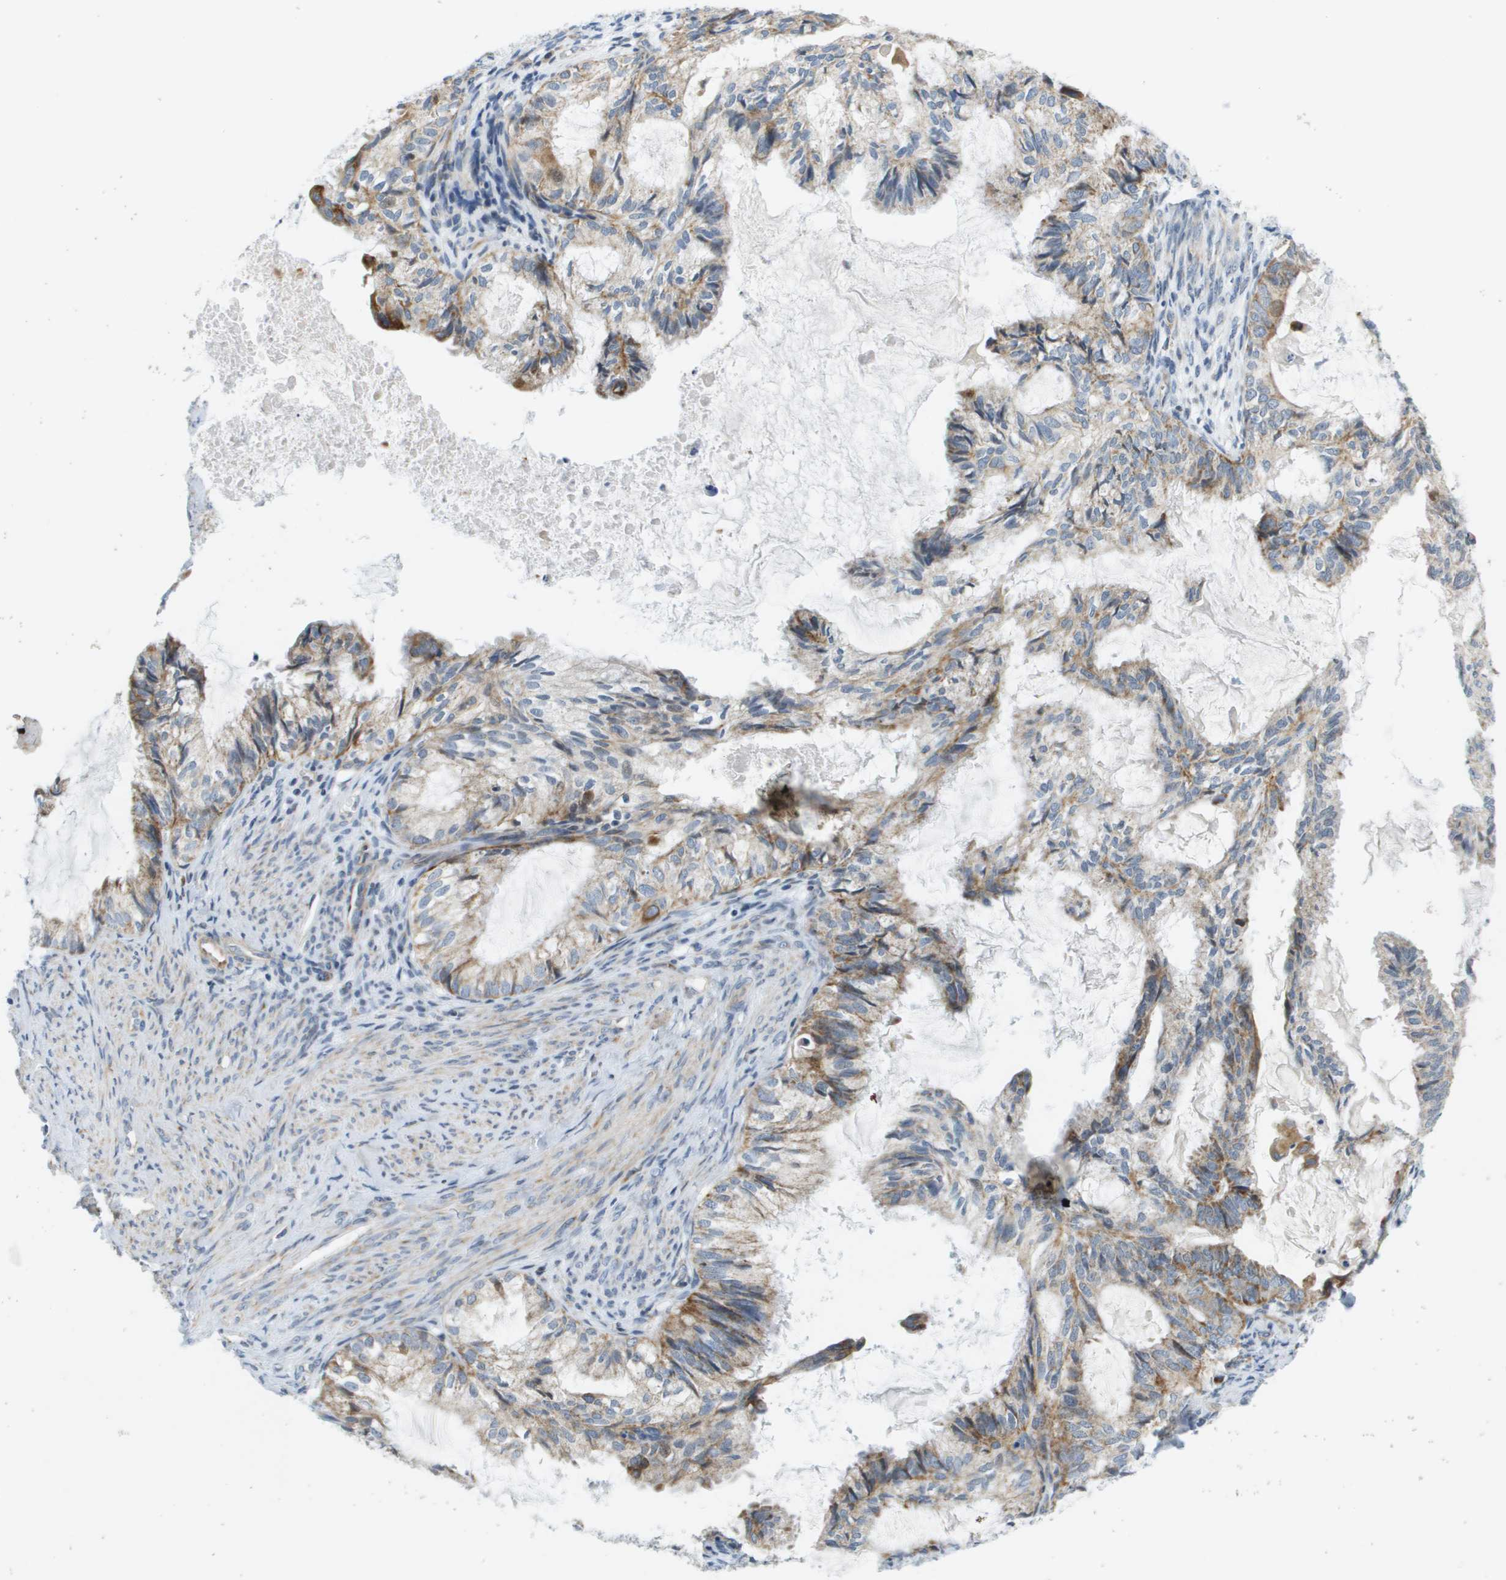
{"staining": {"intensity": "moderate", "quantity": "<25%", "location": "cytoplasmic/membranous"}, "tissue": "cervical cancer", "cell_type": "Tumor cells", "image_type": "cancer", "snomed": [{"axis": "morphology", "description": "Normal tissue, NOS"}, {"axis": "morphology", "description": "Adenocarcinoma, NOS"}, {"axis": "topography", "description": "Cervix"}, {"axis": "topography", "description": "Endometrium"}], "caption": "IHC micrograph of neoplastic tissue: cervical cancer (adenocarcinoma) stained using immunohistochemistry reveals low levels of moderate protein expression localized specifically in the cytoplasmic/membranous of tumor cells, appearing as a cytoplasmic/membranous brown color.", "gene": "KRT23", "patient": {"sex": "female", "age": 86}}